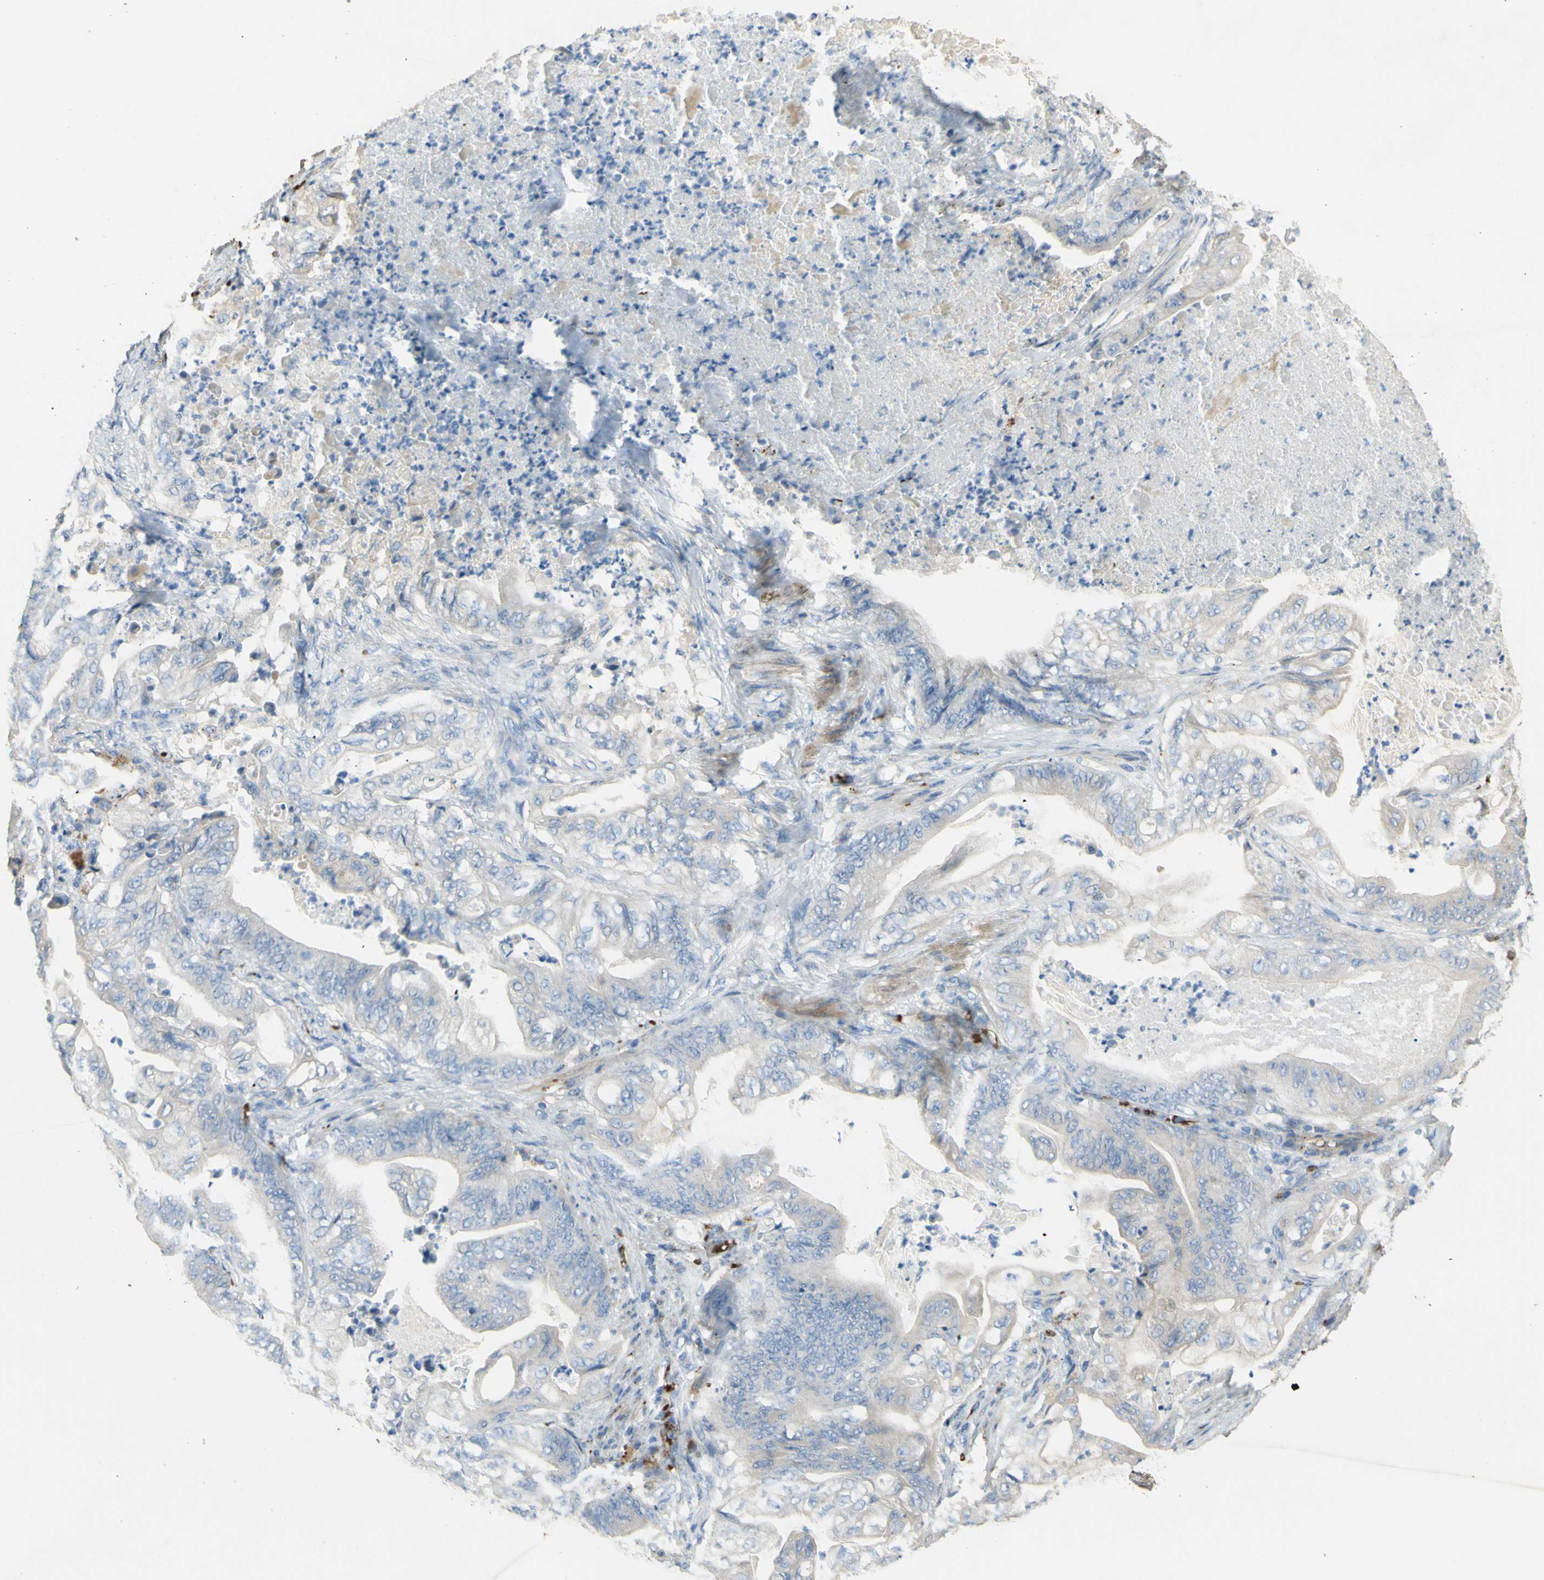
{"staining": {"intensity": "weak", "quantity": "<25%", "location": "cytoplasmic/membranous"}, "tissue": "stomach cancer", "cell_type": "Tumor cells", "image_type": "cancer", "snomed": [{"axis": "morphology", "description": "Adenocarcinoma, NOS"}, {"axis": "topography", "description": "Stomach"}], "caption": "Tumor cells are negative for protein expression in human stomach cancer.", "gene": "GAN", "patient": {"sex": "female", "age": 73}}